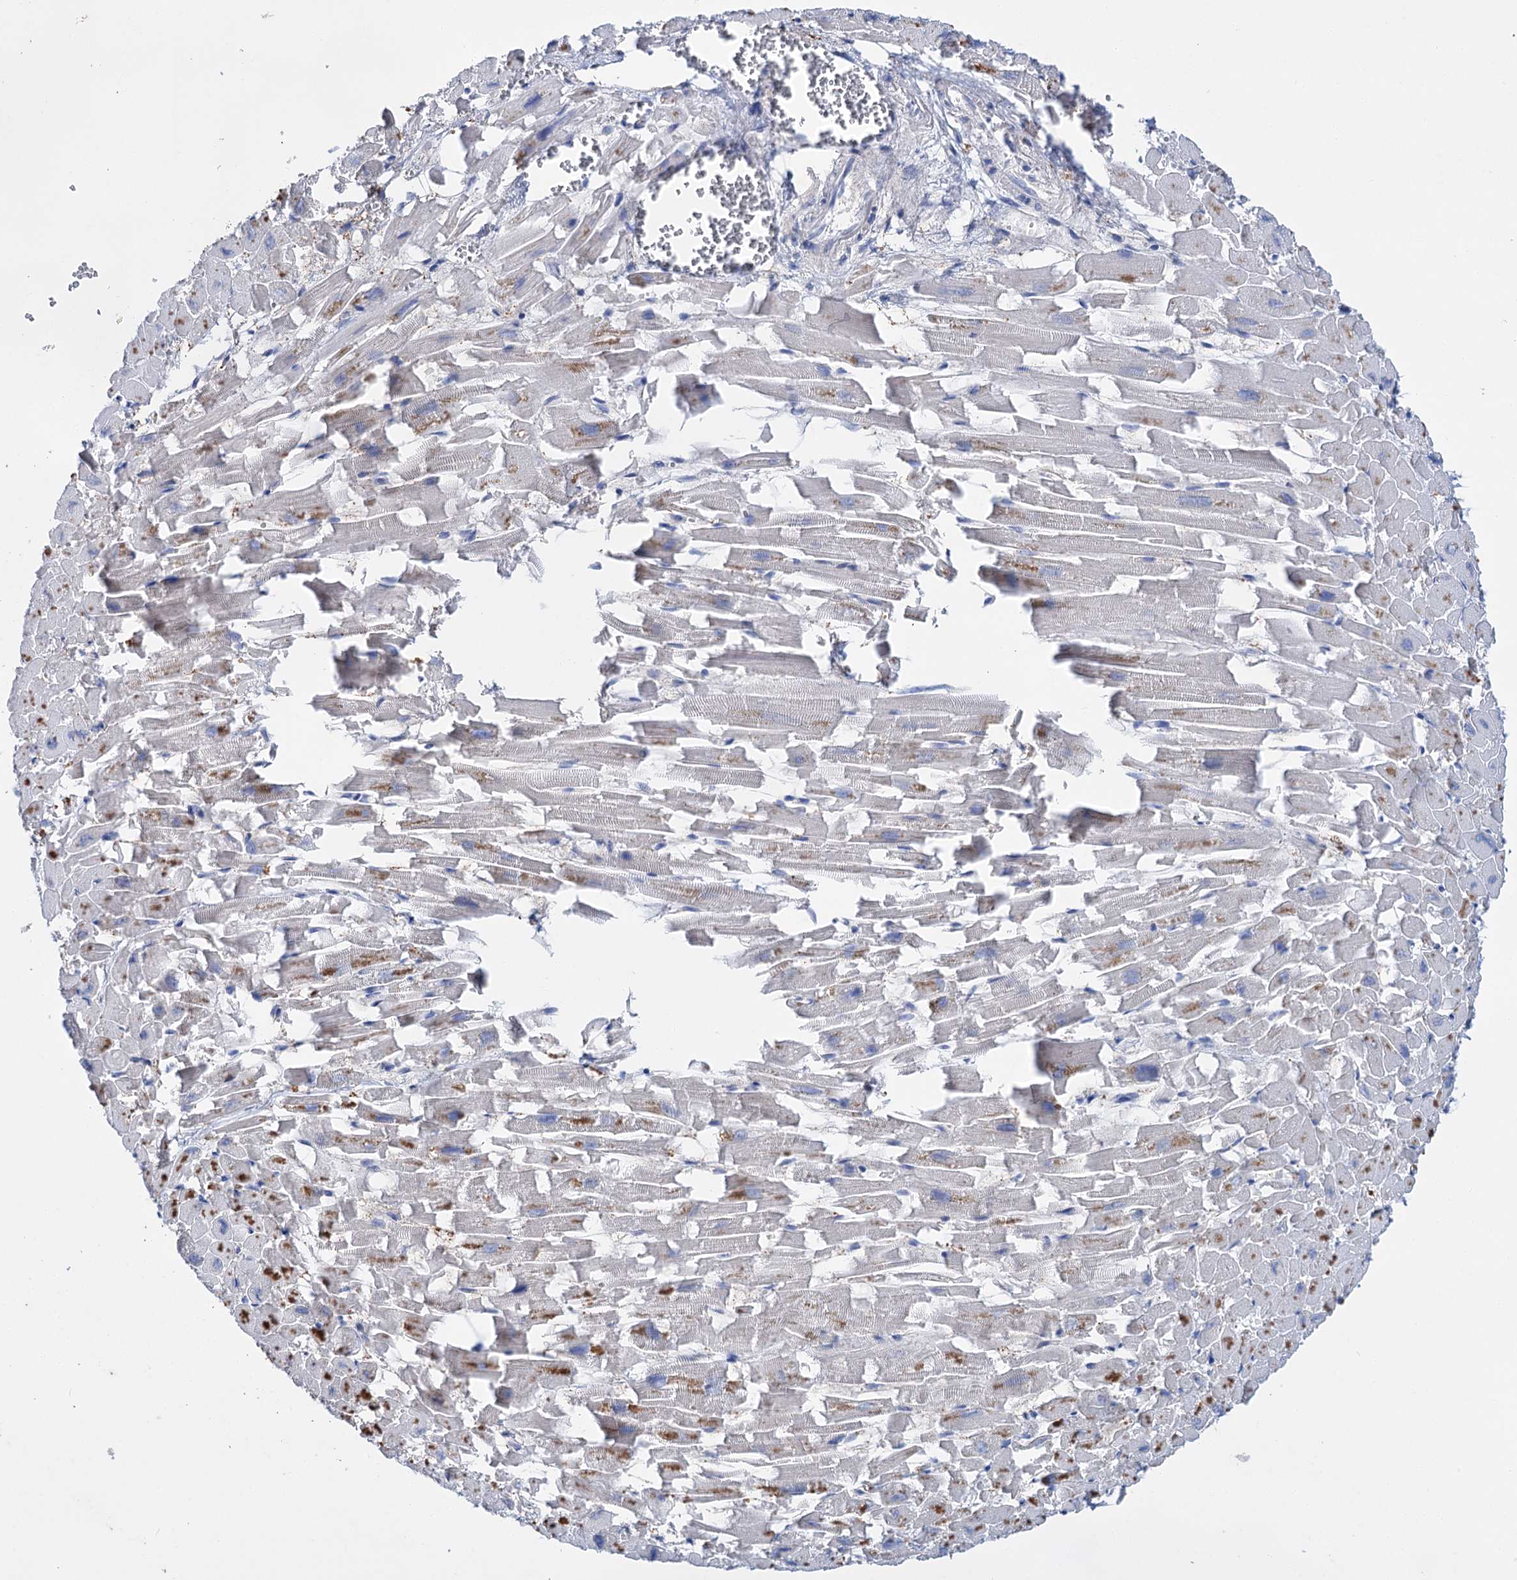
{"staining": {"intensity": "moderate", "quantity": "<25%", "location": "cytoplasmic/membranous"}, "tissue": "heart muscle", "cell_type": "Cardiomyocytes", "image_type": "normal", "snomed": [{"axis": "morphology", "description": "Normal tissue, NOS"}, {"axis": "topography", "description": "Heart"}], "caption": "Brown immunohistochemical staining in benign human heart muscle demonstrates moderate cytoplasmic/membranous expression in about <25% of cardiomyocytes.", "gene": "LYZL4", "patient": {"sex": "female", "age": 64}}